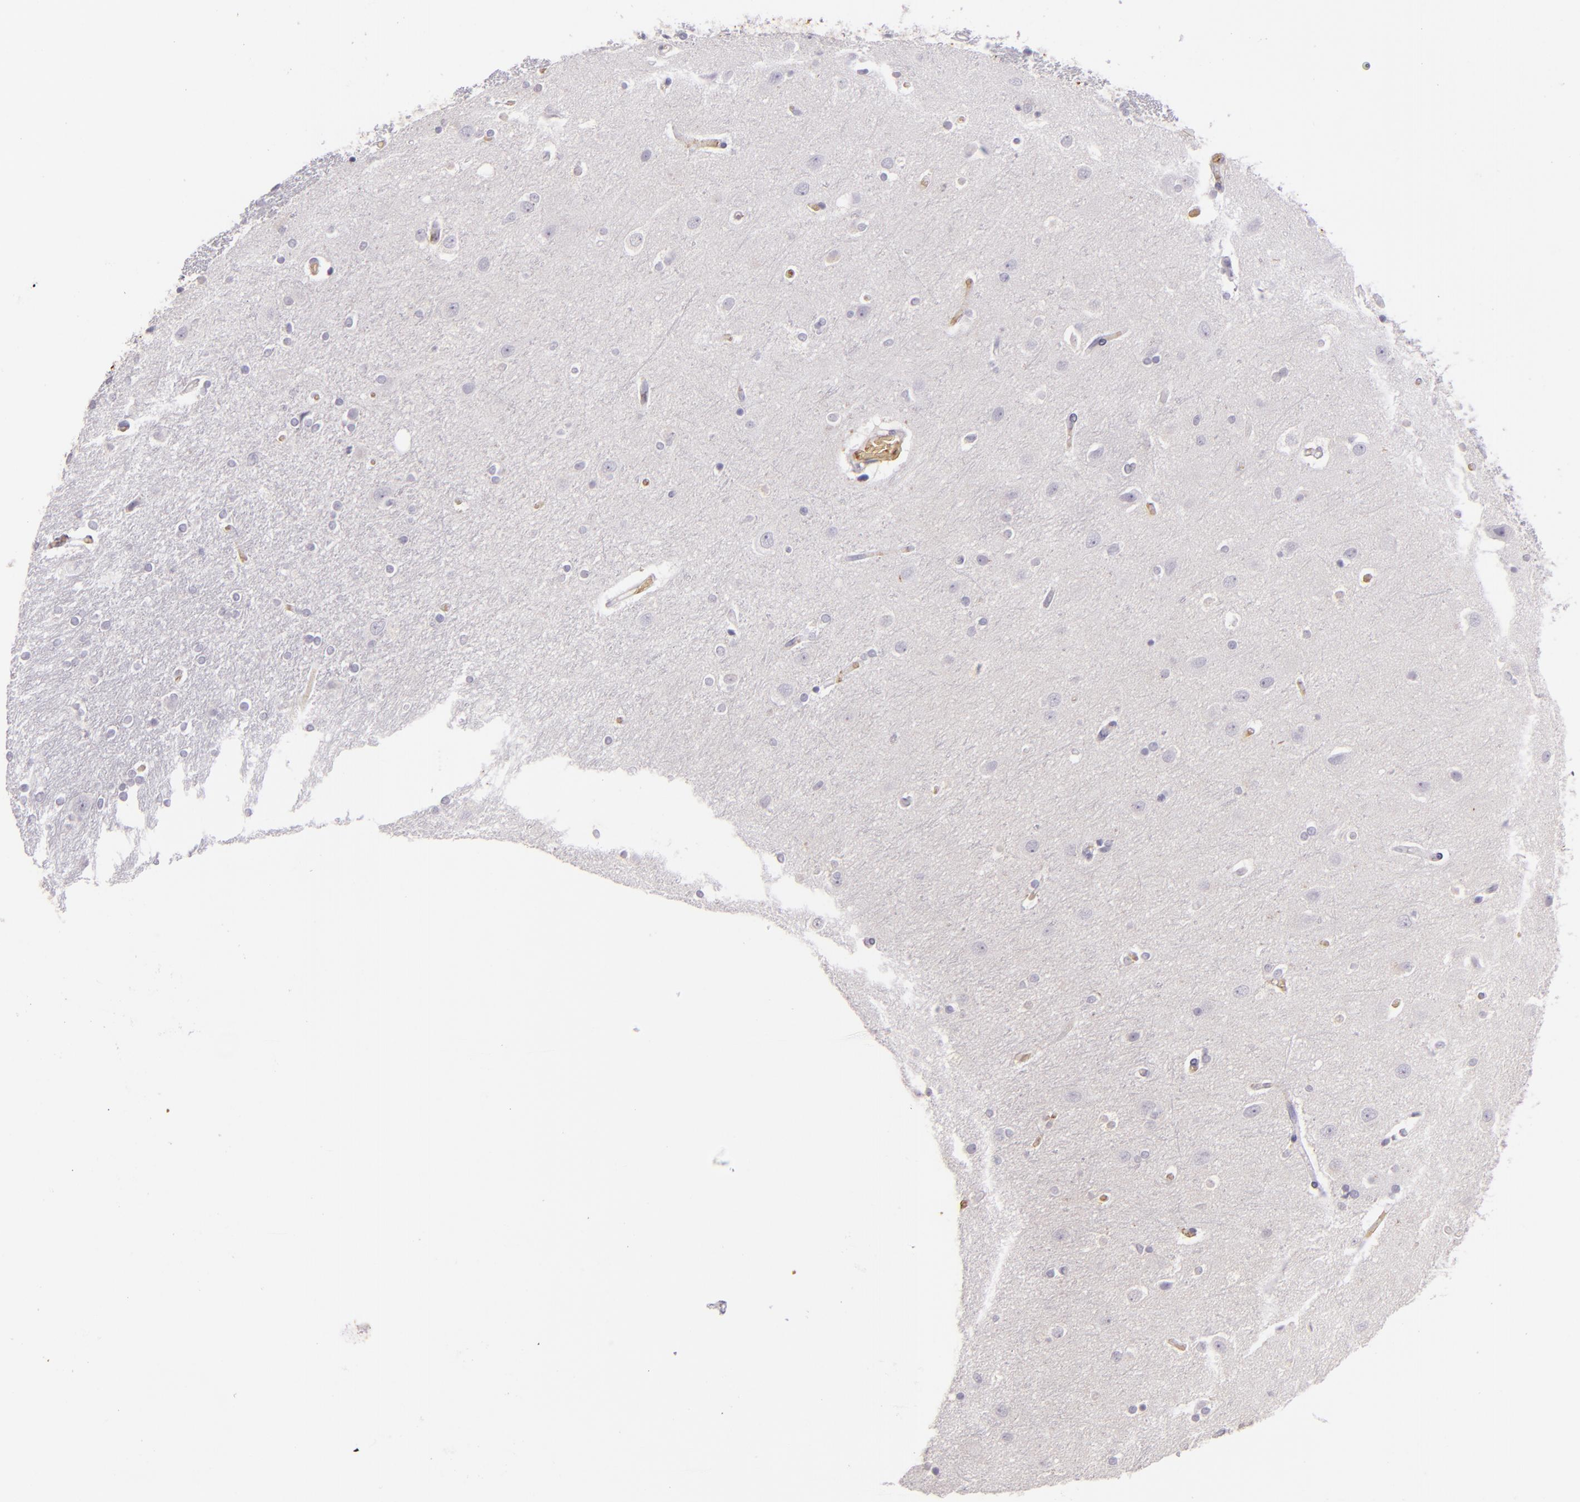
{"staining": {"intensity": "negative", "quantity": "none", "location": "none"}, "tissue": "caudate", "cell_type": "Glial cells", "image_type": "normal", "snomed": [{"axis": "morphology", "description": "Normal tissue, NOS"}, {"axis": "topography", "description": "Lateral ventricle wall"}], "caption": "This is a photomicrograph of IHC staining of normal caudate, which shows no positivity in glial cells. The staining is performed using DAB (3,3'-diaminobenzidine) brown chromogen with nuclei counter-stained in using hematoxylin.", "gene": "ACE", "patient": {"sex": "female", "age": 54}}